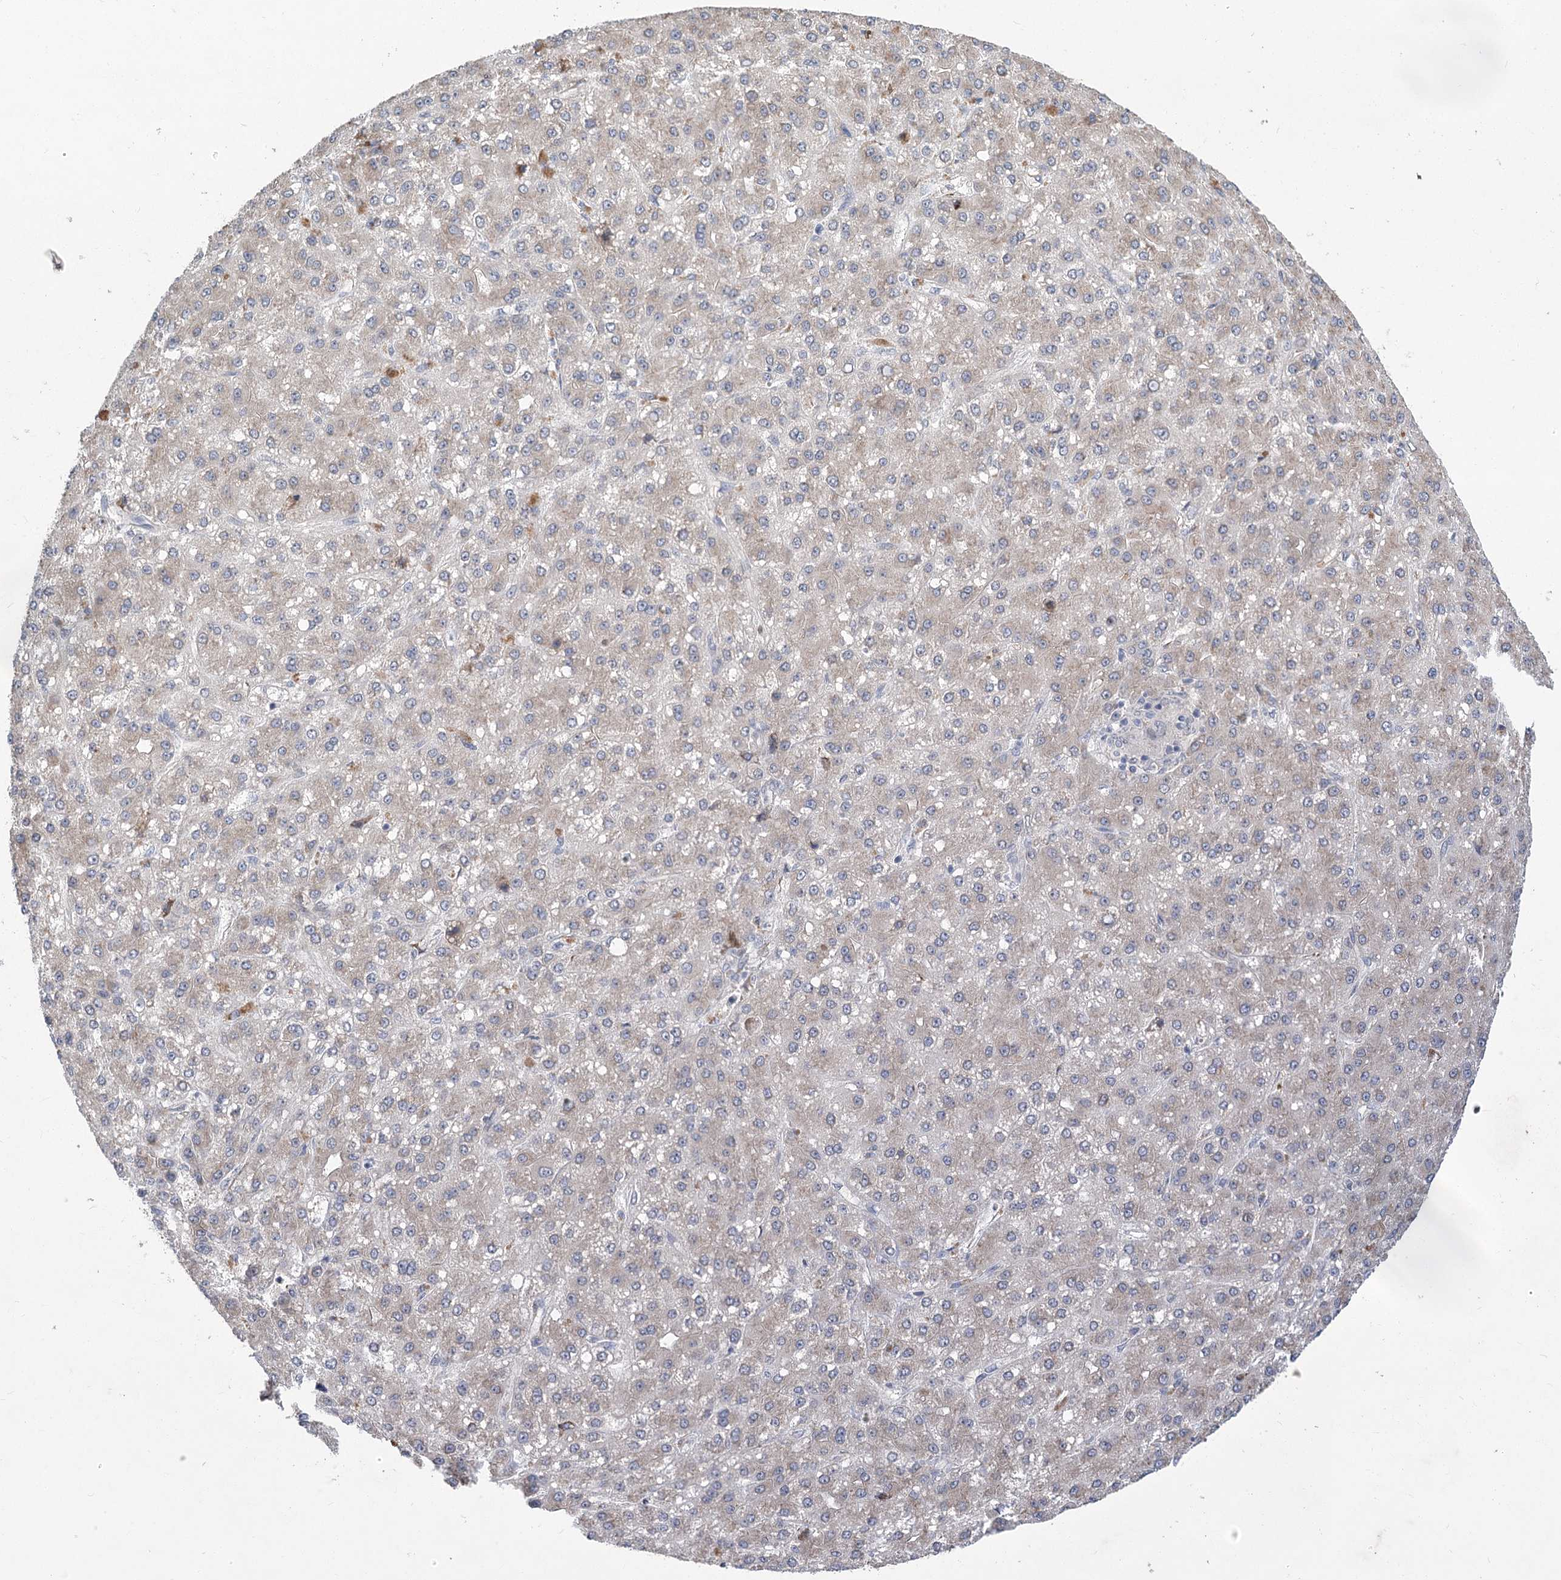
{"staining": {"intensity": "negative", "quantity": "none", "location": "none"}, "tissue": "liver cancer", "cell_type": "Tumor cells", "image_type": "cancer", "snomed": [{"axis": "morphology", "description": "Carcinoma, Hepatocellular, NOS"}, {"axis": "topography", "description": "Liver"}], "caption": "A histopathology image of liver cancer (hepatocellular carcinoma) stained for a protein displays no brown staining in tumor cells. The staining was performed using DAB (3,3'-diaminobenzidine) to visualize the protein expression in brown, while the nuclei were stained in blue with hematoxylin (Magnification: 20x).", "gene": "GCNT4", "patient": {"sex": "male", "age": 67}}